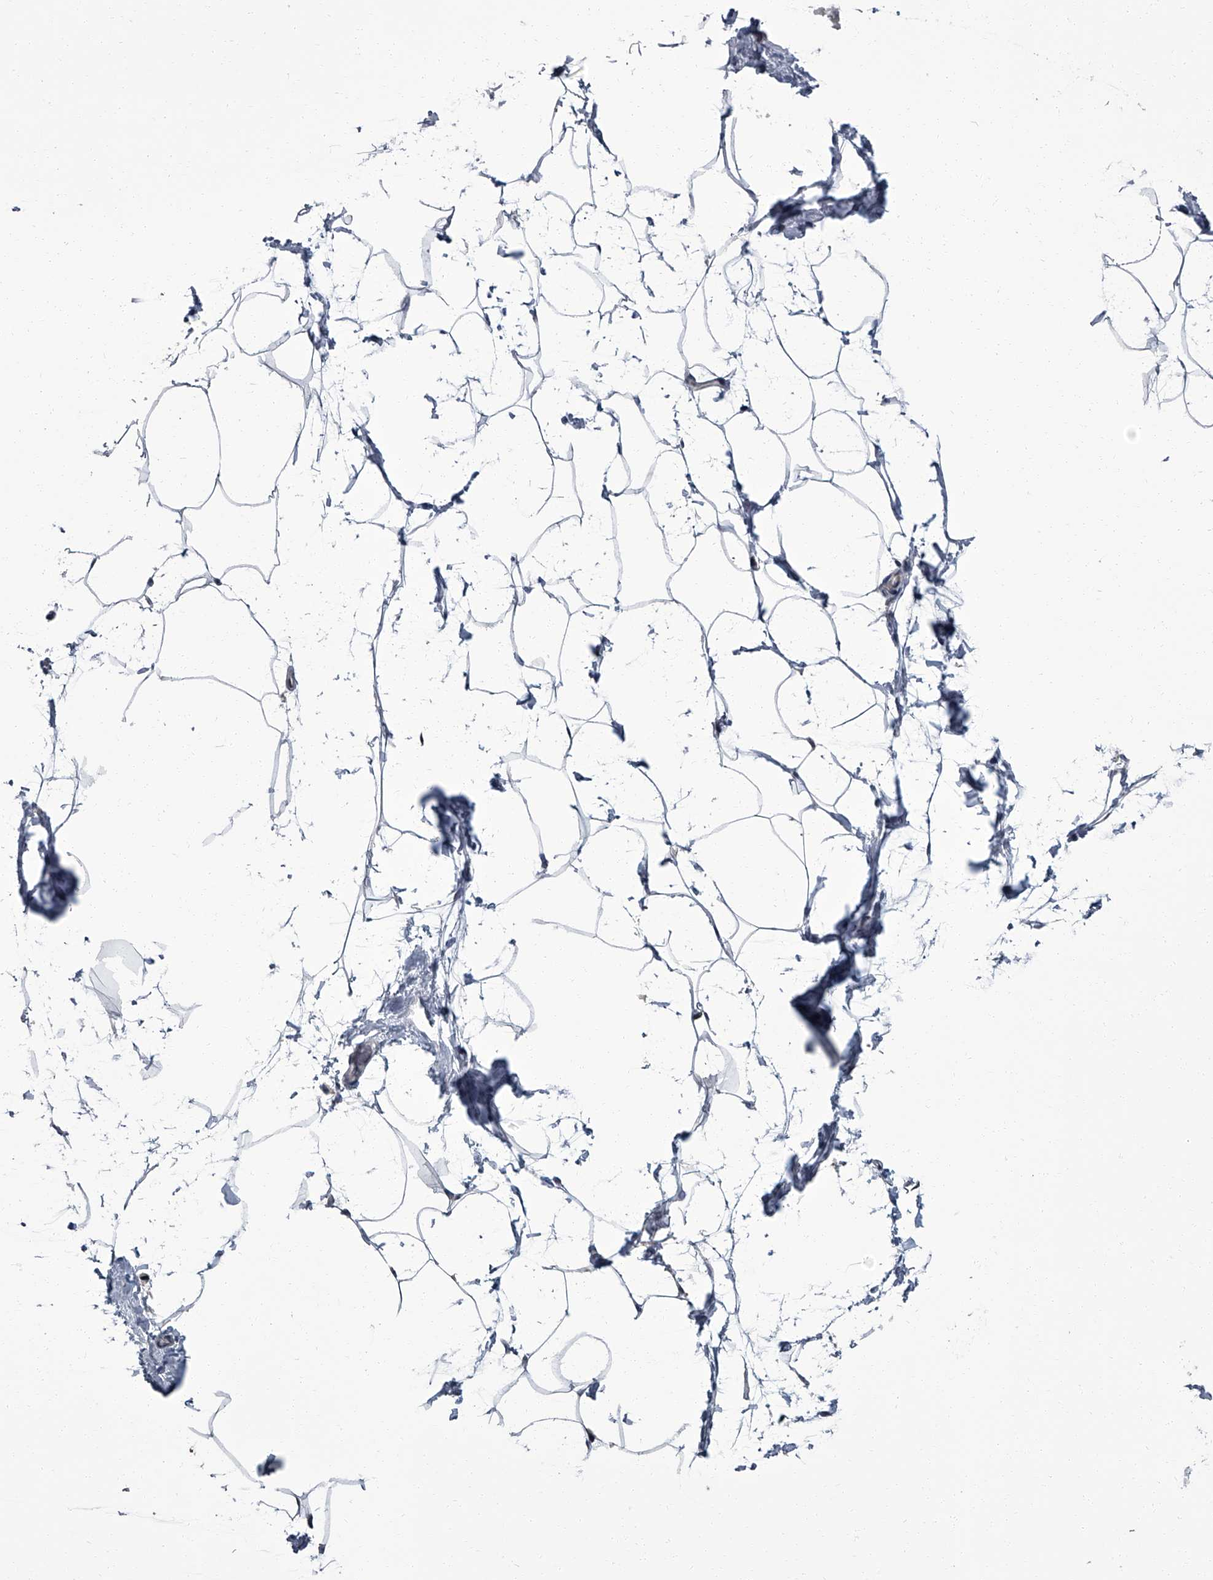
{"staining": {"intensity": "negative", "quantity": "none", "location": "none"}, "tissue": "breast", "cell_type": "Adipocytes", "image_type": "normal", "snomed": [{"axis": "morphology", "description": "Normal tissue, NOS"}, {"axis": "morphology", "description": "Lobular carcinoma"}, {"axis": "topography", "description": "Breast"}], "caption": "IHC histopathology image of unremarkable human breast stained for a protein (brown), which reveals no positivity in adipocytes.", "gene": "ZNF274", "patient": {"sex": "female", "age": 62}}